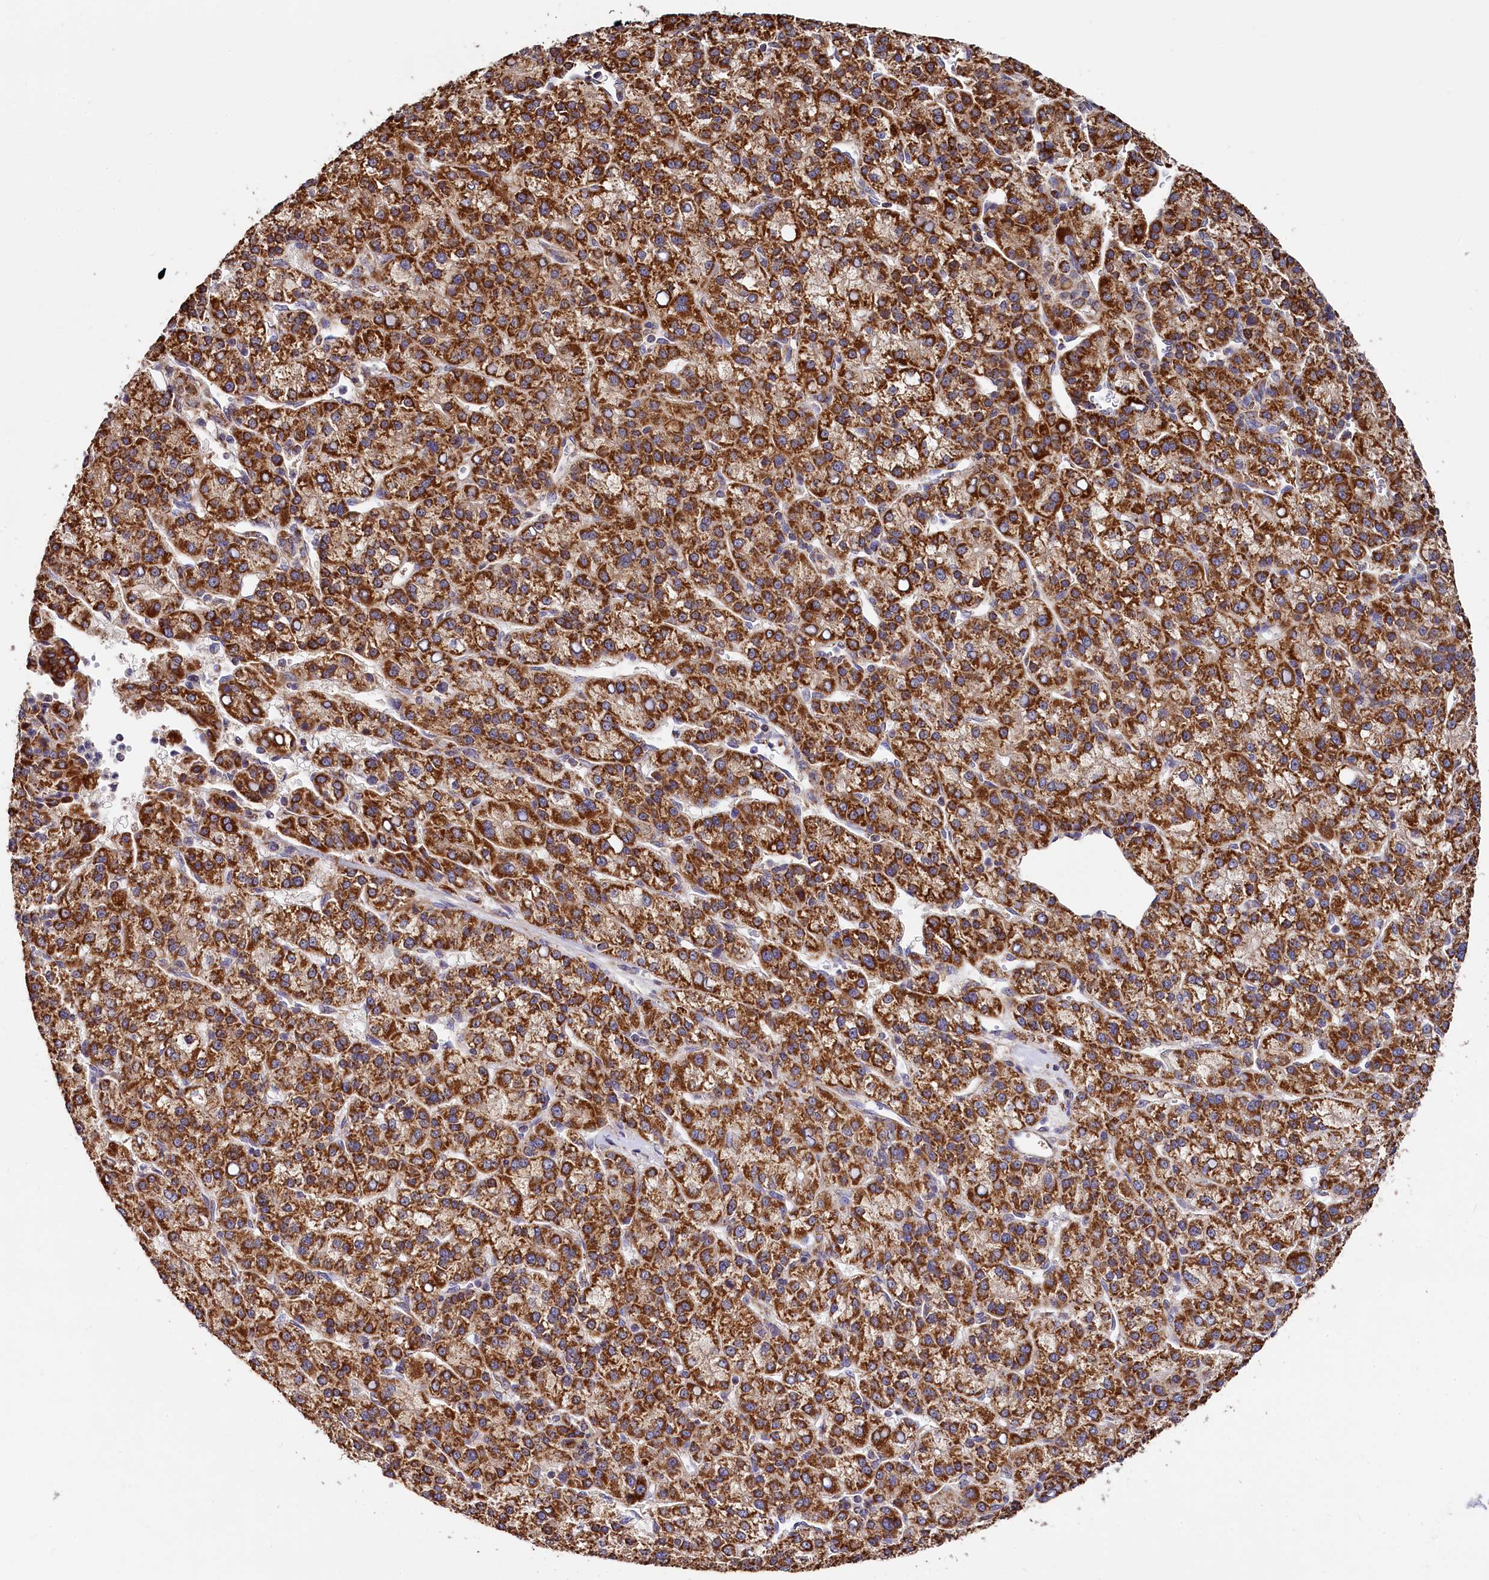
{"staining": {"intensity": "strong", "quantity": ">75%", "location": "cytoplasmic/membranous"}, "tissue": "liver cancer", "cell_type": "Tumor cells", "image_type": "cancer", "snomed": [{"axis": "morphology", "description": "Carcinoma, Hepatocellular, NOS"}, {"axis": "topography", "description": "Liver"}], "caption": "IHC image of neoplastic tissue: human liver hepatocellular carcinoma stained using IHC exhibits high levels of strong protein expression localized specifically in the cytoplasmic/membranous of tumor cells, appearing as a cytoplasmic/membranous brown color.", "gene": "SPRYD3", "patient": {"sex": "female", "age": 58}}